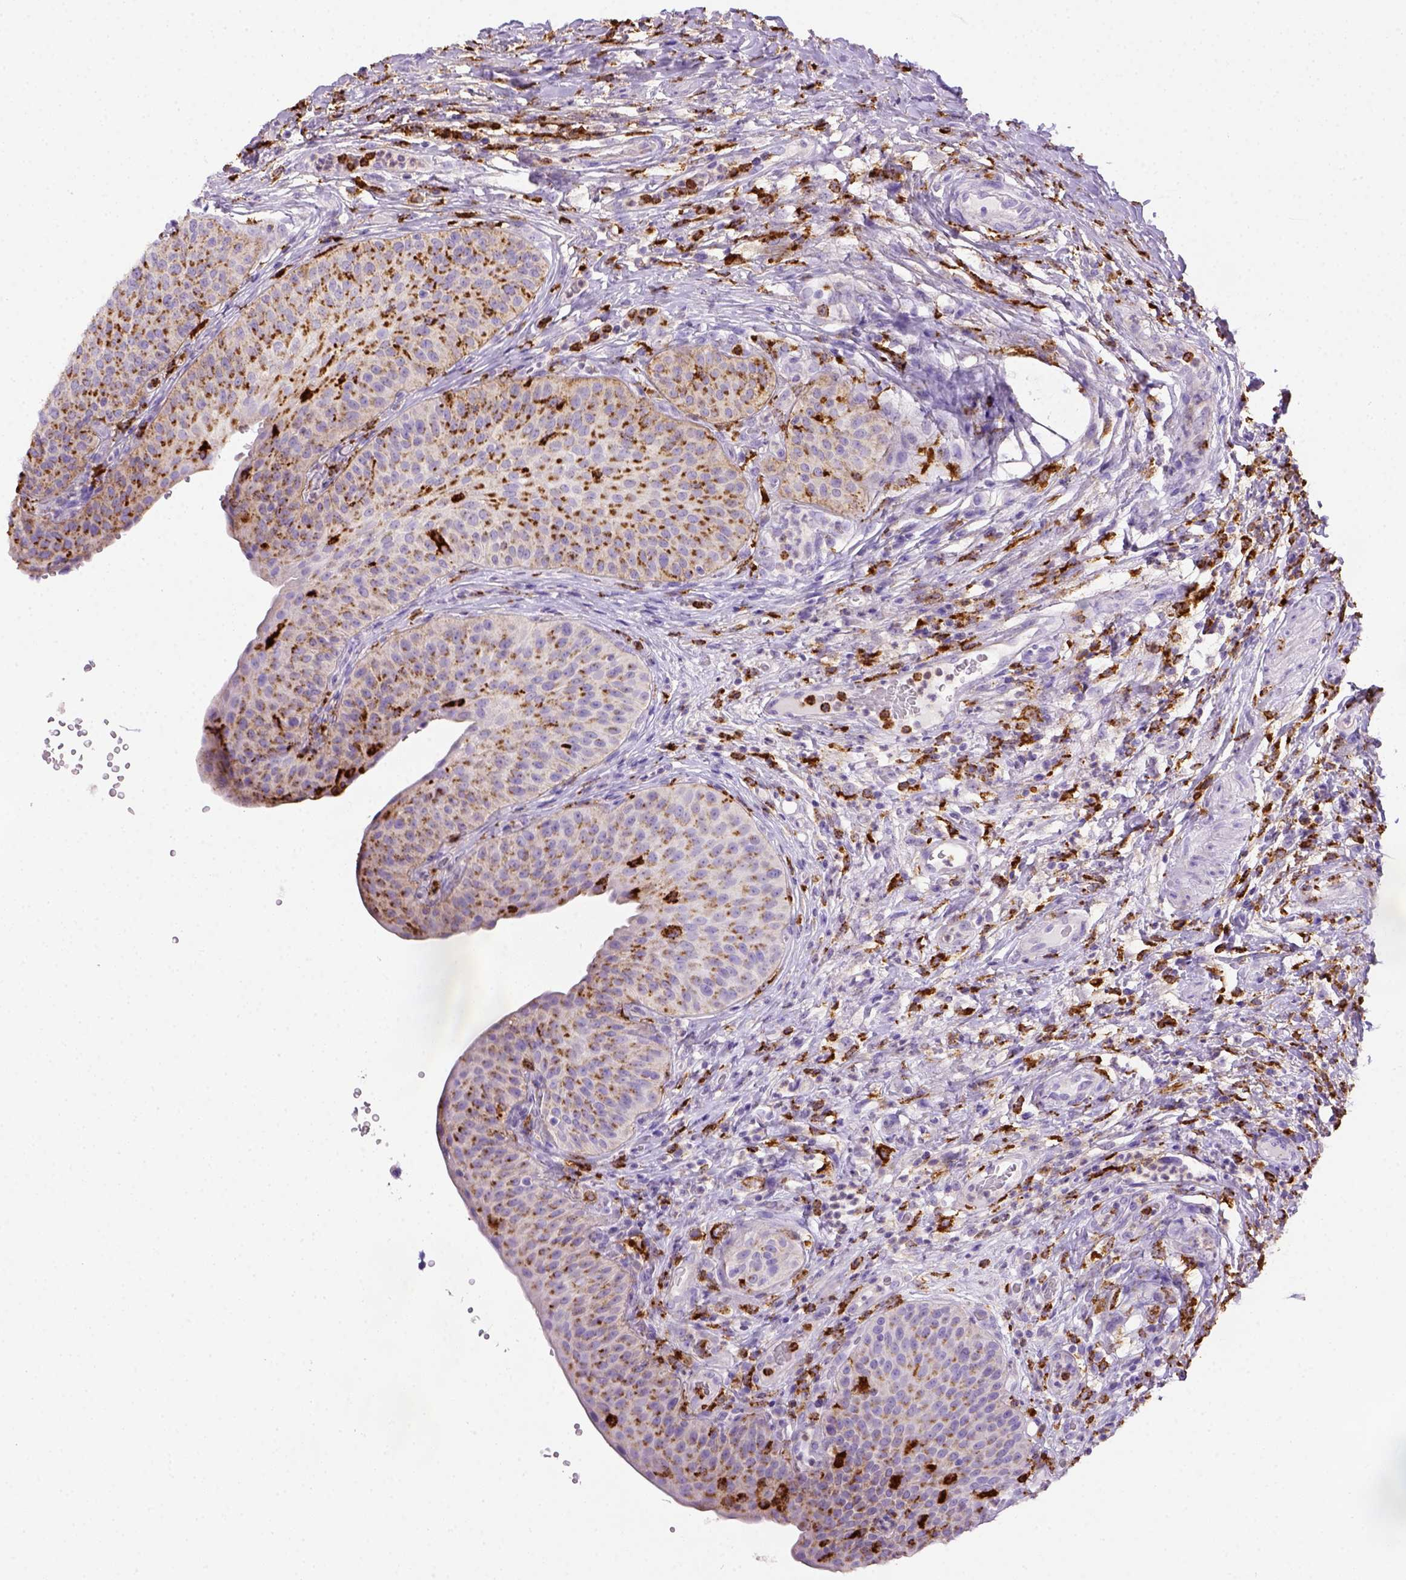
{"staining": {"intensity": "negative", "quantity": "none", "location": "none"}, "tissue": "urinary bladder", "cell_type": "Urothelial cells", "image_type": "normal", "snomed": [{"axis": "morphology", "description": "Normal tissue, NOS"}, {"axis": "topography", "description": "Urinary bladder"}], "caption": "There is no significant staining in urothelial cells of urinary bladder. Brightfield microscopy of immunohistochemistry (IHC) stained with DAB (3,3'-diaminobenzidine) (brown) and hematoxylin (blue), captured at high magnification.", "gene": "CD68", "patient": {"sex": "male", "age": 66}}